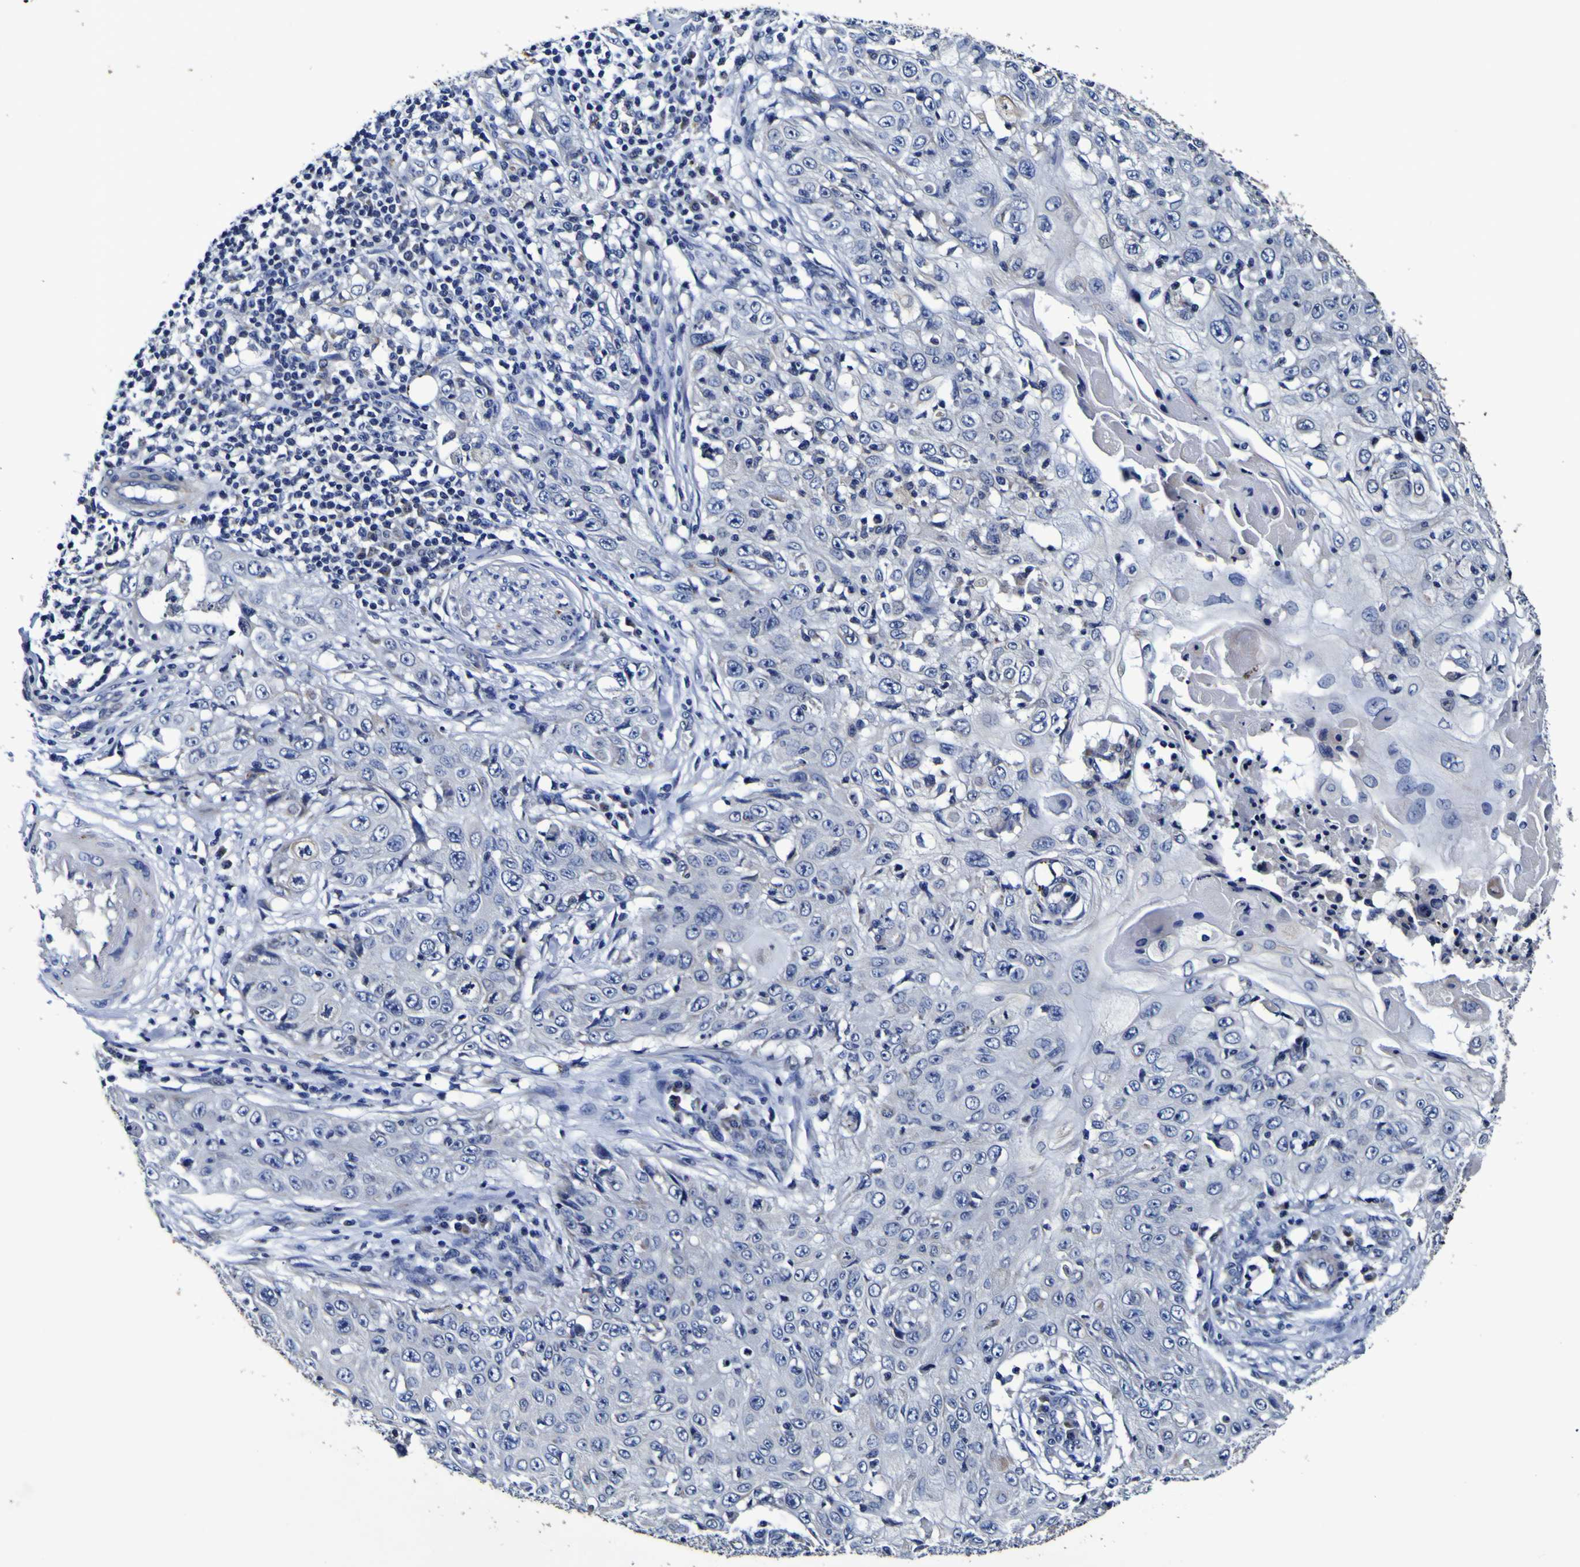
{"staining": {"intensity": "negative", "quantity": "none", "location": "none"}, "tissue": "skin cancer", "cell_type": "Tumor cells", "image_type": "cancer", "snomed": [{"axis": "morphology", "description": "Squamous cell carcinoma, NOS"}, {"axis": "topography", "description": "Skin"}], "caption": "Tumor cells show no significant positivity in squamous cell carcinoma (skin). (DAB IHC with hematoxylin counter stain).", "gene": "PANK4", "patient": {"sex": "male", "age": 86}}